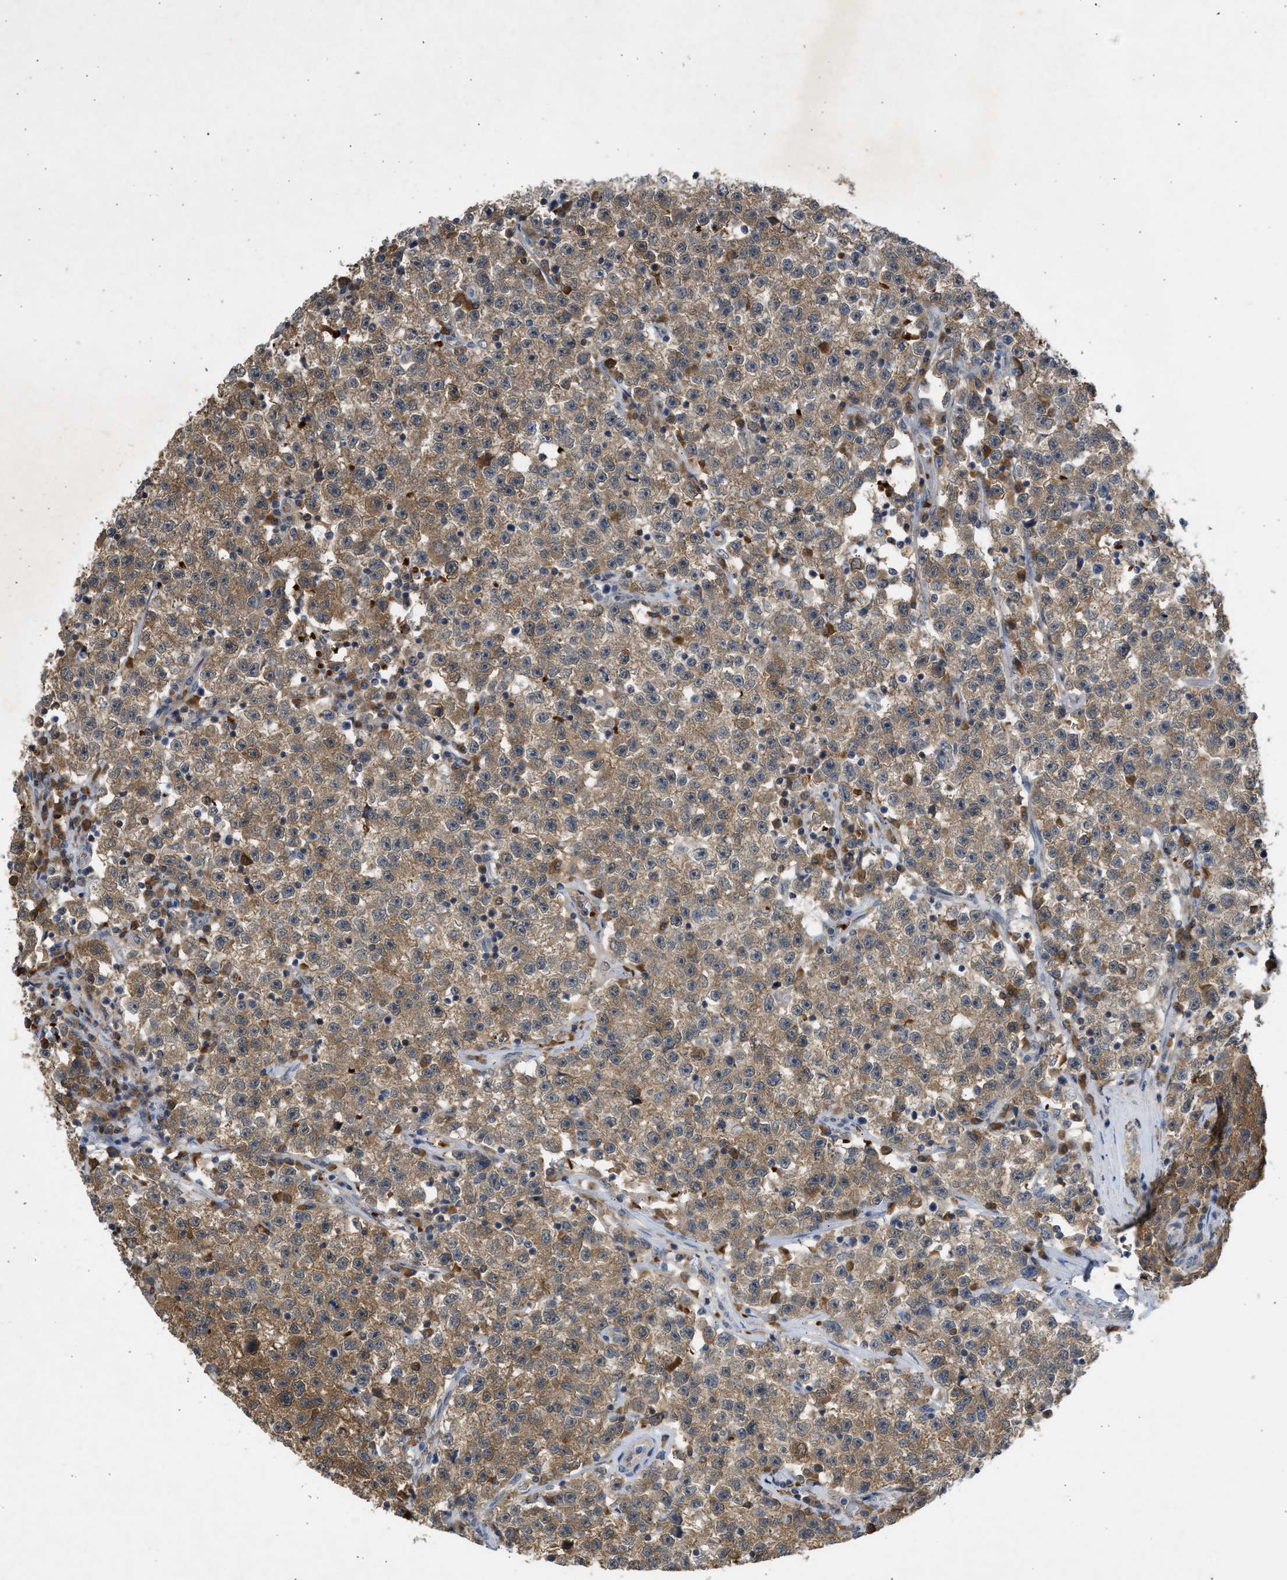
{"staining": {"intensity": "moderate", "quantity": ">75%", "location": "cytoplasmic/membranous"}, "tissue": "testis cancer", "cell_type": "Tumor cells", "image_type": "cancer", "snomed": [{"axis": "morphology", "description": "Seminoma, NOS"}, {"axis": "topography", "description": "Testis"}], "caption": "DAB (3,3'-diaminobenzidine) immunohistochemical staining of human testis seminoma reveals moderate cytoplasmic/membranous protein positivity in about >75% of tumor cells. (Brightfield microscopy of DAB IHC at high magnification).", "gene": "MAPK7", "patient": {"sex": "male", "age": 22}}